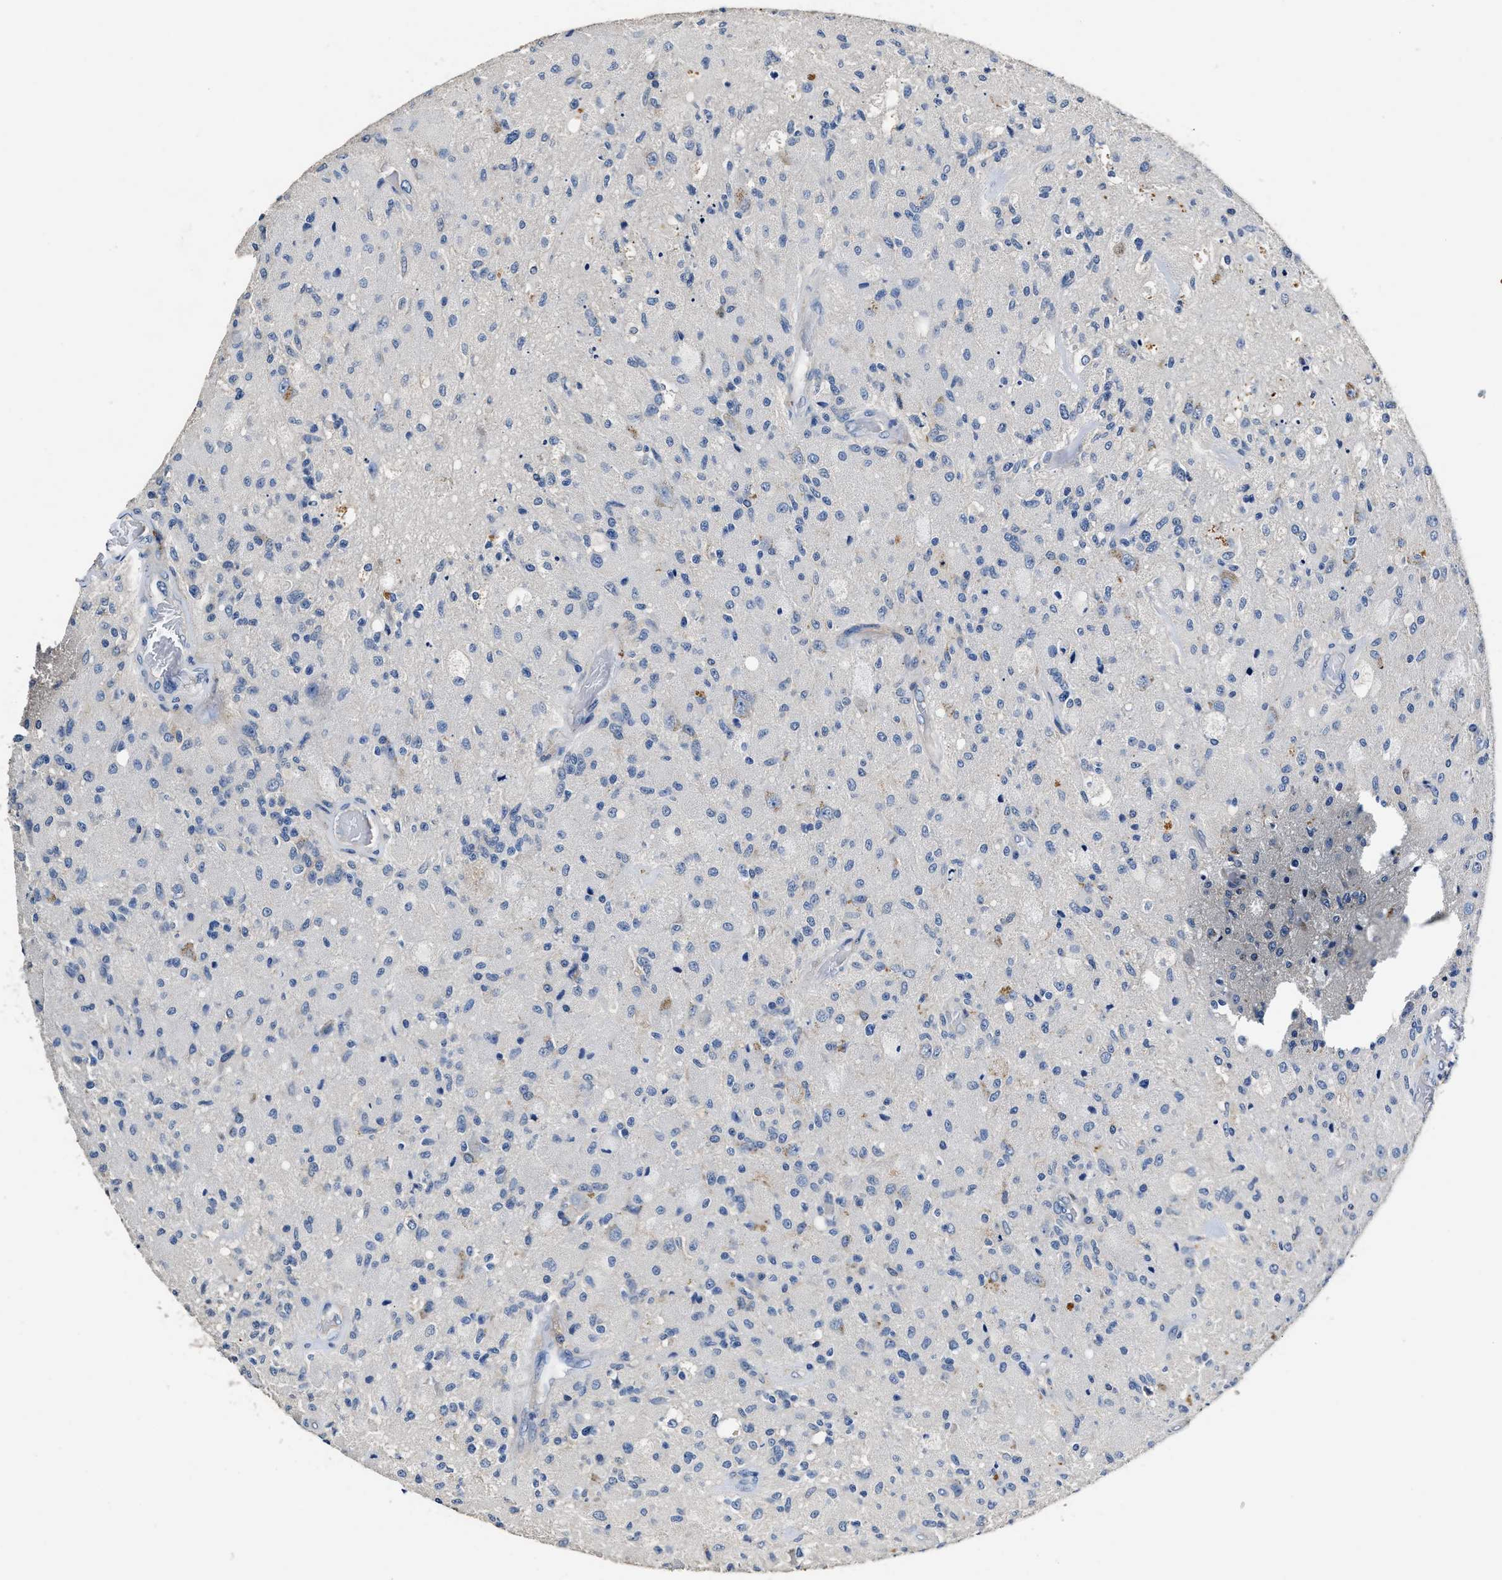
{"staining": {"intensity": "negative", "quantity": "none", "location": "none"}, "tissue": "glioma", "cell_type": "Tumor cells", "image_type": "cancer", "snomed": [{"axis": "morphology", "description": "Normal tissue, NOS"}, {"axis": "morphology", "description": "Glioma, malignant, High grade"}, {"axis": "topography", "description": "Cerebral cortex"}], "caption": "There is no significant staining in tumor cells of malignant high-grade glioma.", "gene": "SLCO2B1", "patient": {"sex": "male", "age": 77}}